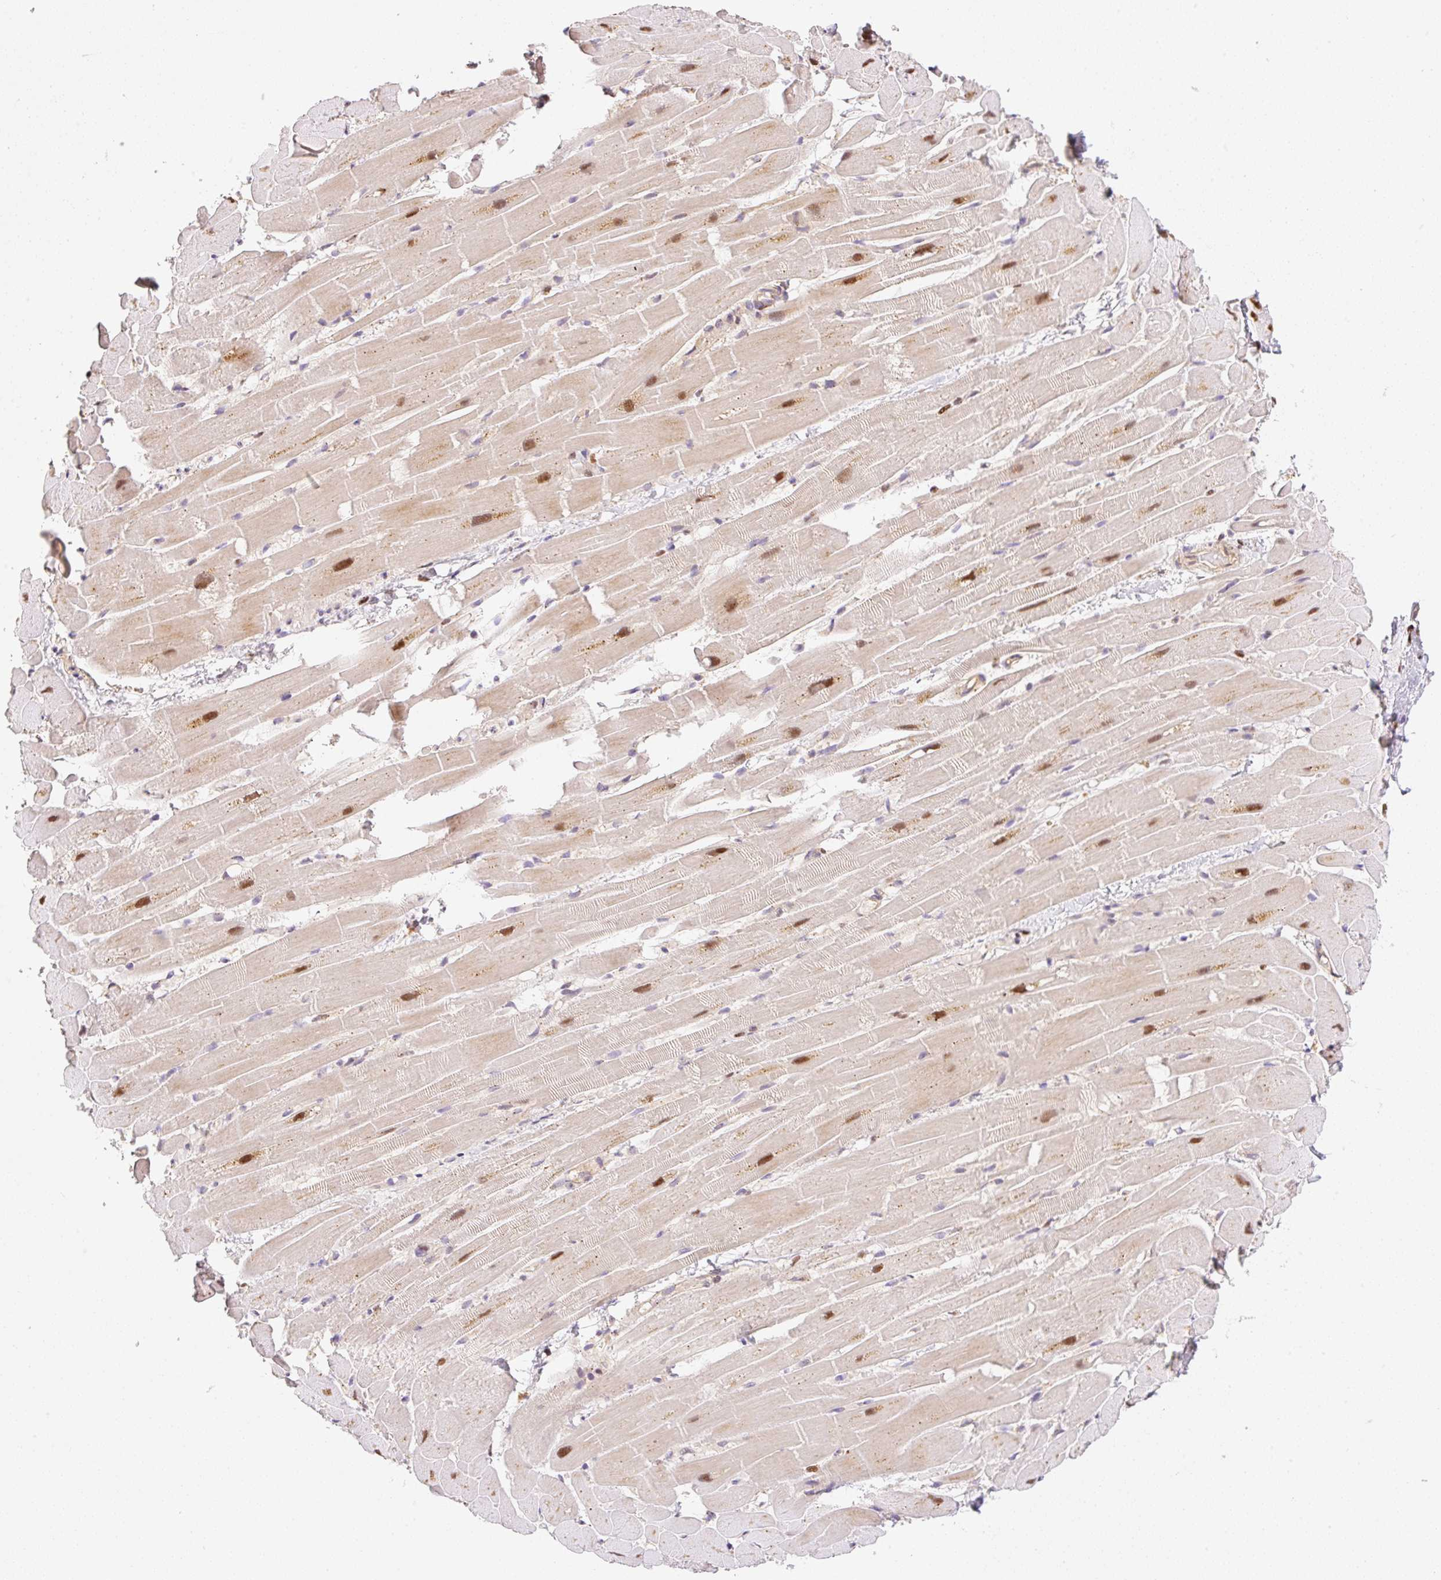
{"staining": {"intensity": "moderate", "quantity": ">75%", "location": "cytoplasmic/membranous,nuclear"}, "tissue": "heart muscle", "cell_type": "Cardiomyocytes", "image_type": "normal", "snomed": [{"axis": "morphology", "description": "Normal tissue, NOS"}, {"axis": "topography", "description": "Heart"}], "caption": "Immunohistochemistry image of normal heart muscle stained for a protein (brown), which demonstrates medium levels of moderate cytoplasmic/membranous,nuclear positivity in about >75% of cardiomyocytes.", "gene": "GPR139", "patient": {"sex": "male", "age": 37}}